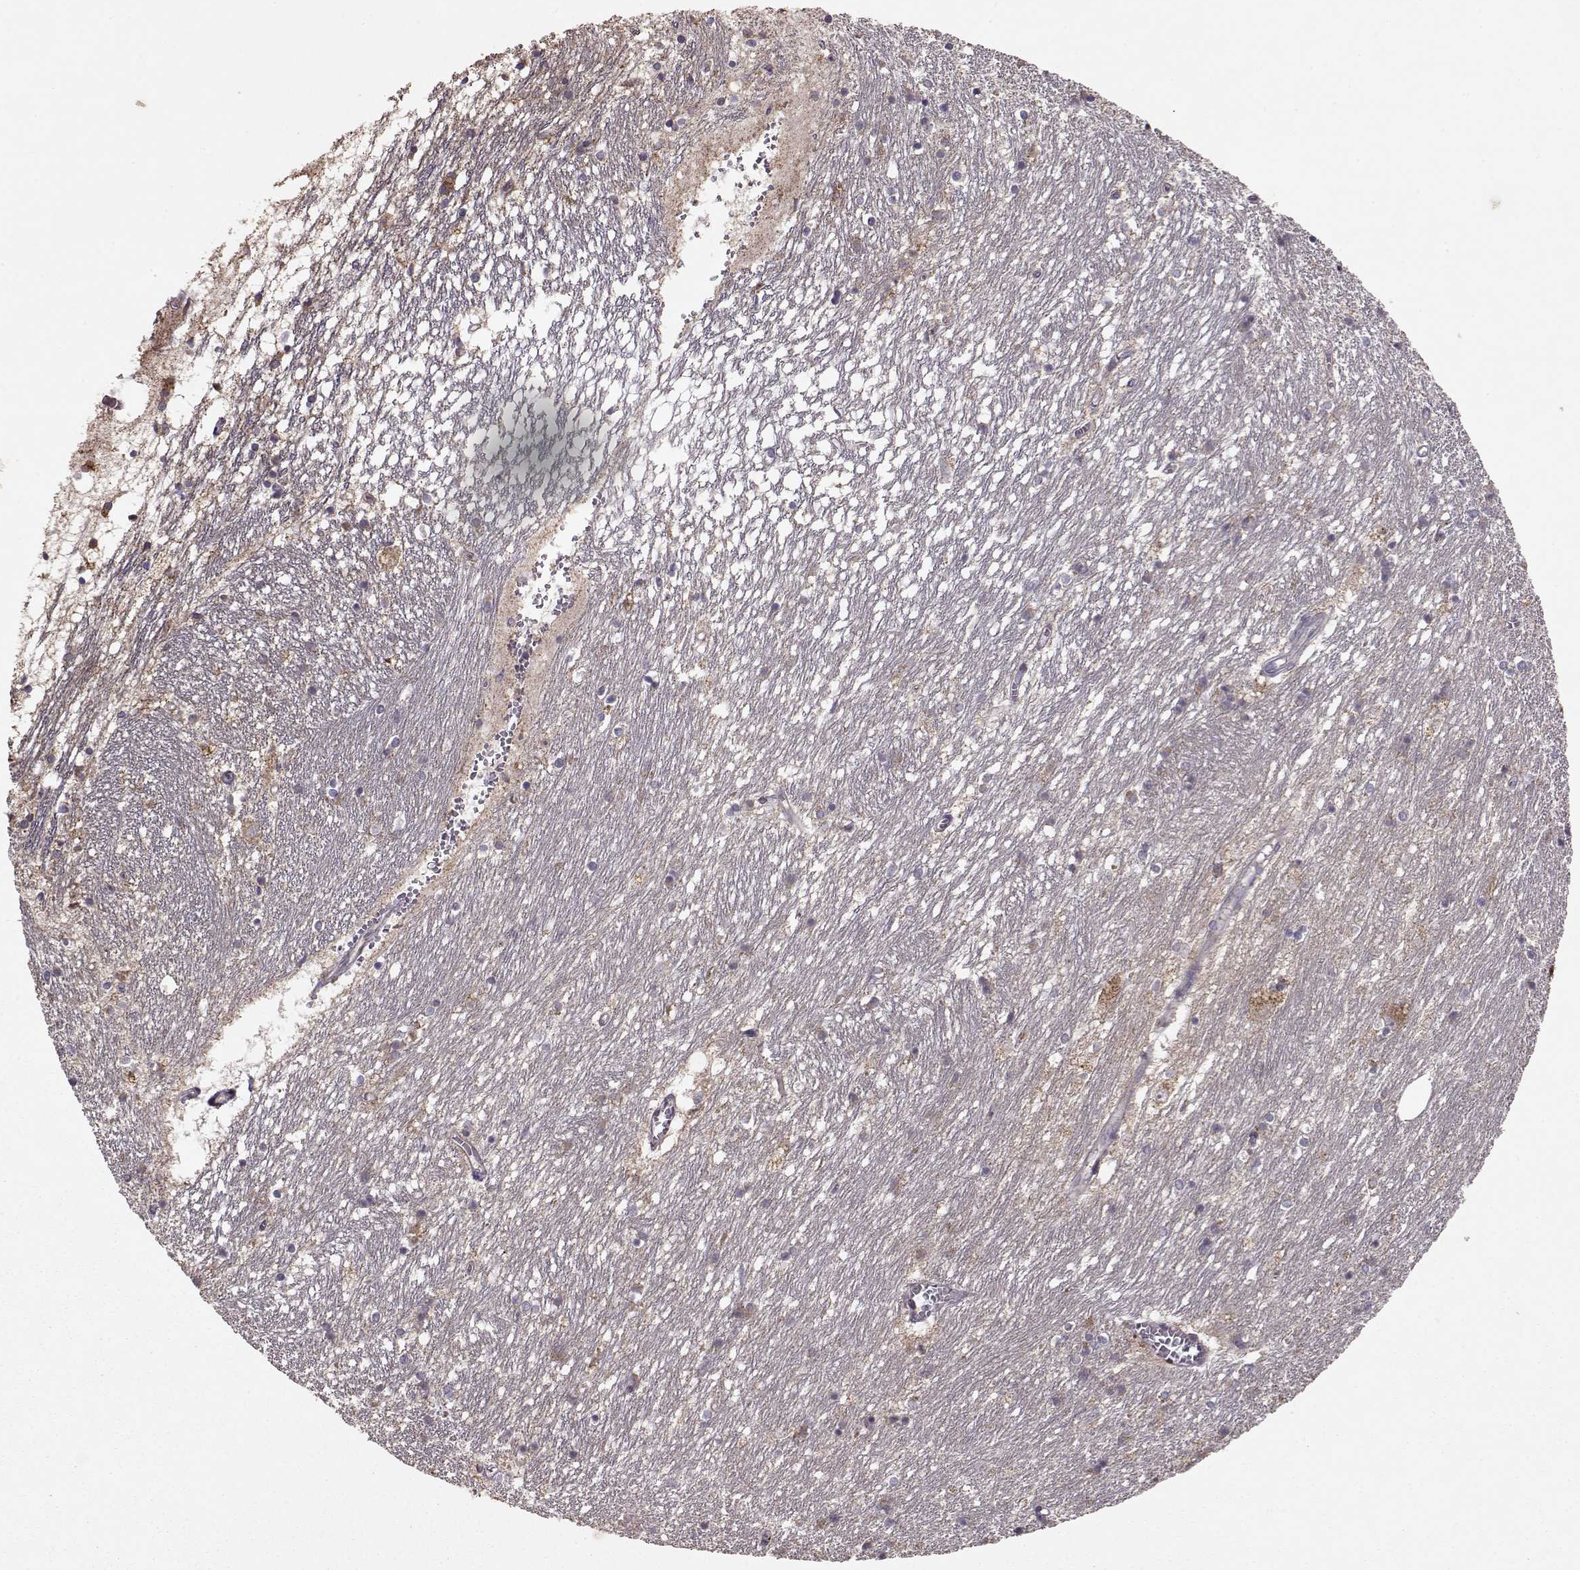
{"staining": {"intensity": "weak", "quantity": "<25%", "location": "cytoplasmic/membranous"}, "tissue": "caudate", "cell_type": "Glial cells", "image_type": "normal", "snomed": [{"axis": "morphology", "description": "Normal tissue, NOS"}, {"axis": "topography", "description": "Lateral ventricle wall"}], "caption": "The immunohistochemistry (IHC) micrograph has no significant expression in glial cells of caudate. (Immunohistochemistry (ihc), brightfield microscopy, high magnification).", "gene": "CMTM3", "patient": {"sex": "female", "age": 71}}